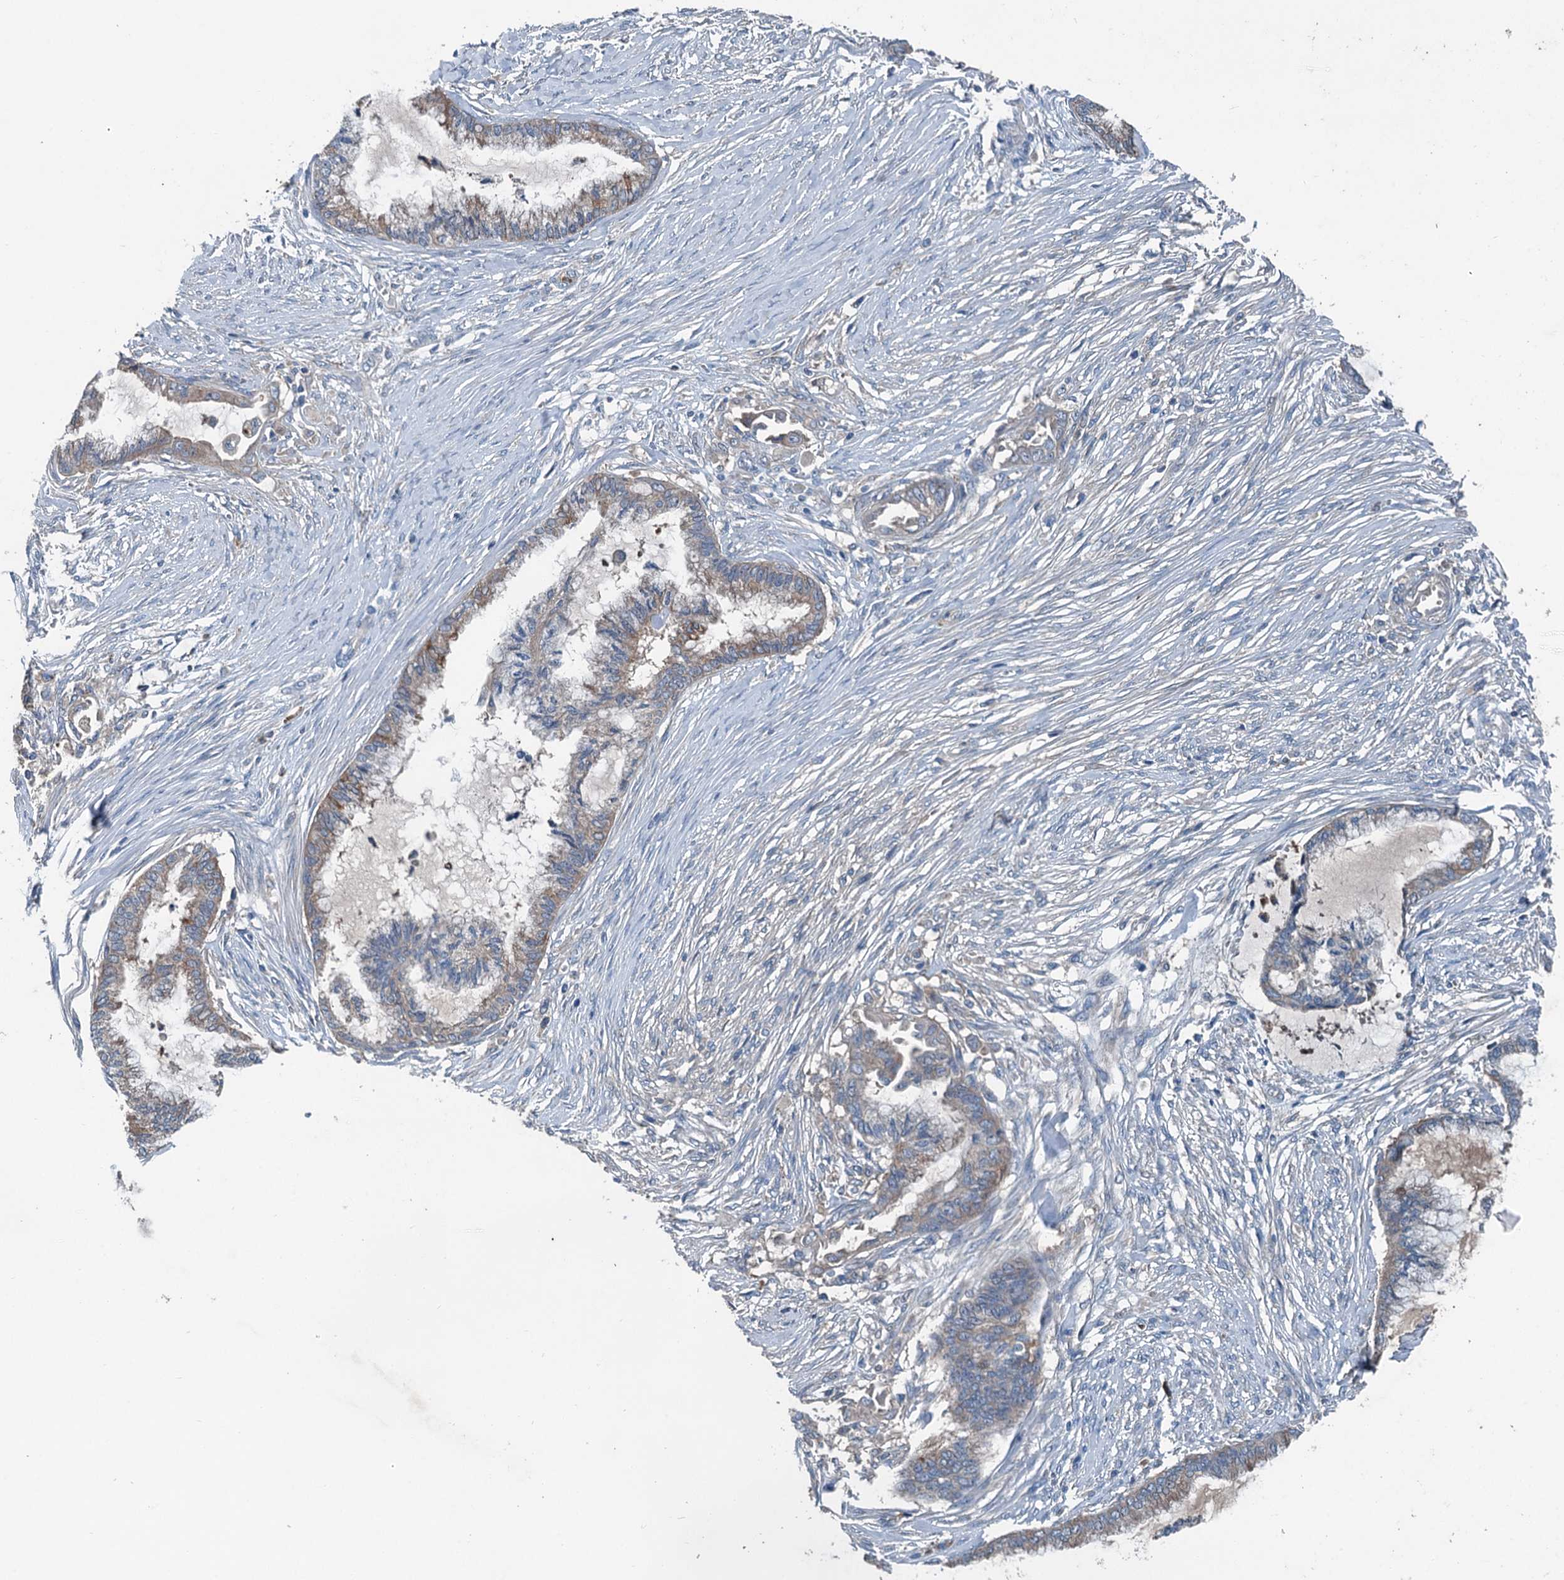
{"staining": {"intensity": "weak", "quantity": "<25%", "location": "cytoplasmic/membranous"}, "tissue": "endometrial cancer", "cell_type": "Tumor cells", "image_type": "cancer", "snomed": [{"axis": "morphology", "description": "Adenocarcinoma, NOS"}, {"axis": "topography", "description": "Endometrium"}], "caption": "Tumor cells are negative for protein expression in human adenocarcinoma (endometrial). The staining was performed using DAB to visualize the protein expression in brown, while the nuclei were stained in blue with hematoxylin (Magnification: 20x).", "gene": "PDSS1", "patient": {"sex": "female", "age": 86}}